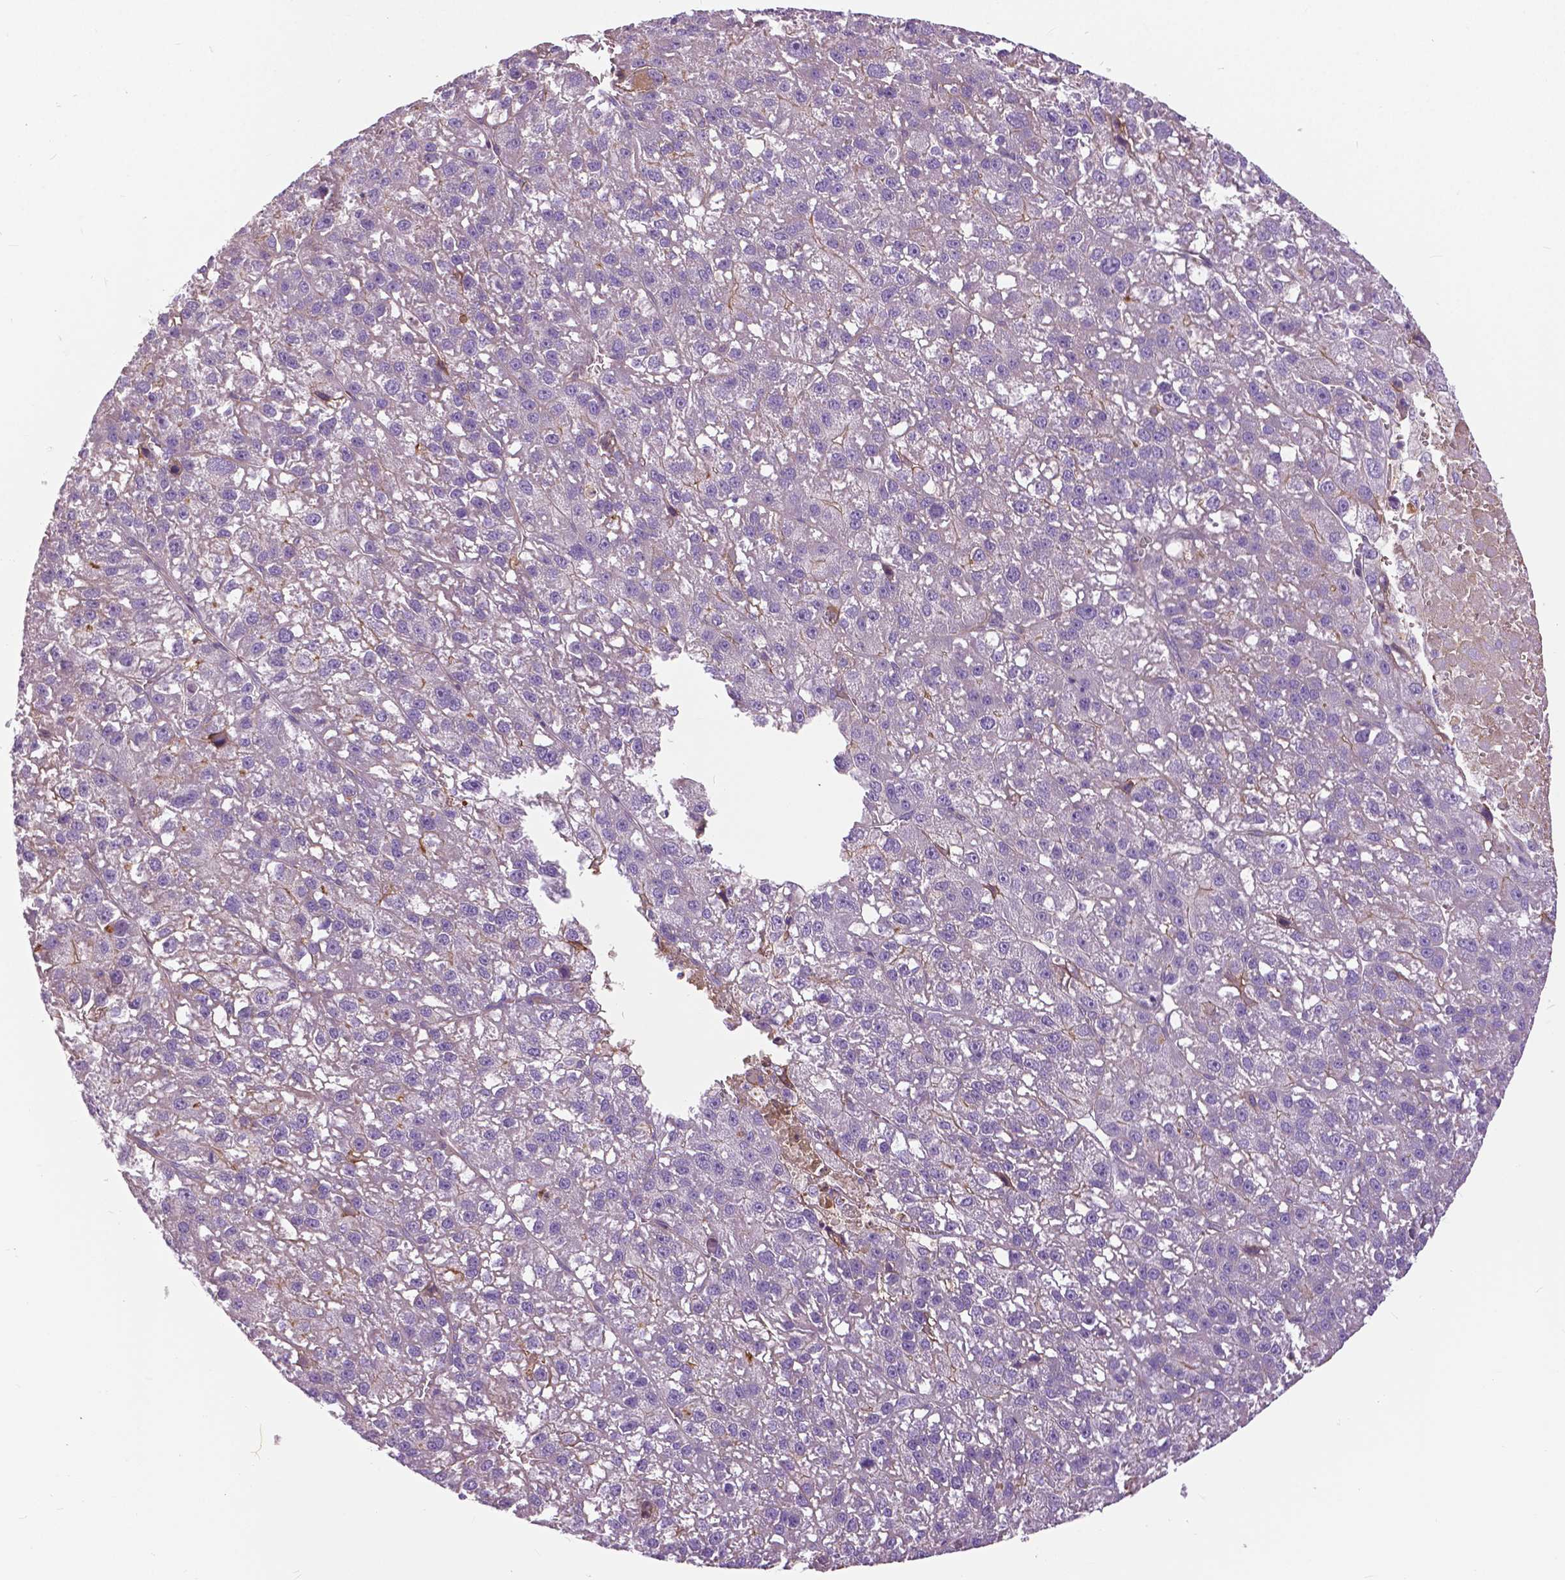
{"staining": {"intensity": "negative", "quantity": "none", "location": "none"}, "tissue": "liver cancer", "cell_type": "Tumor cells", "image_type": "cancer", "snomed": [{"axis": "morphology", "description": "Carcinoma, Hepatocellular, NOS"}, {"axis": "topography", "description": "Liver"}], "caption": "A micrograph of human liver hepatocellular carcinoma is negative for staining in tumor cells.", "gene": "ANXA13", "patient": {"sex": "female", "age": 70}}